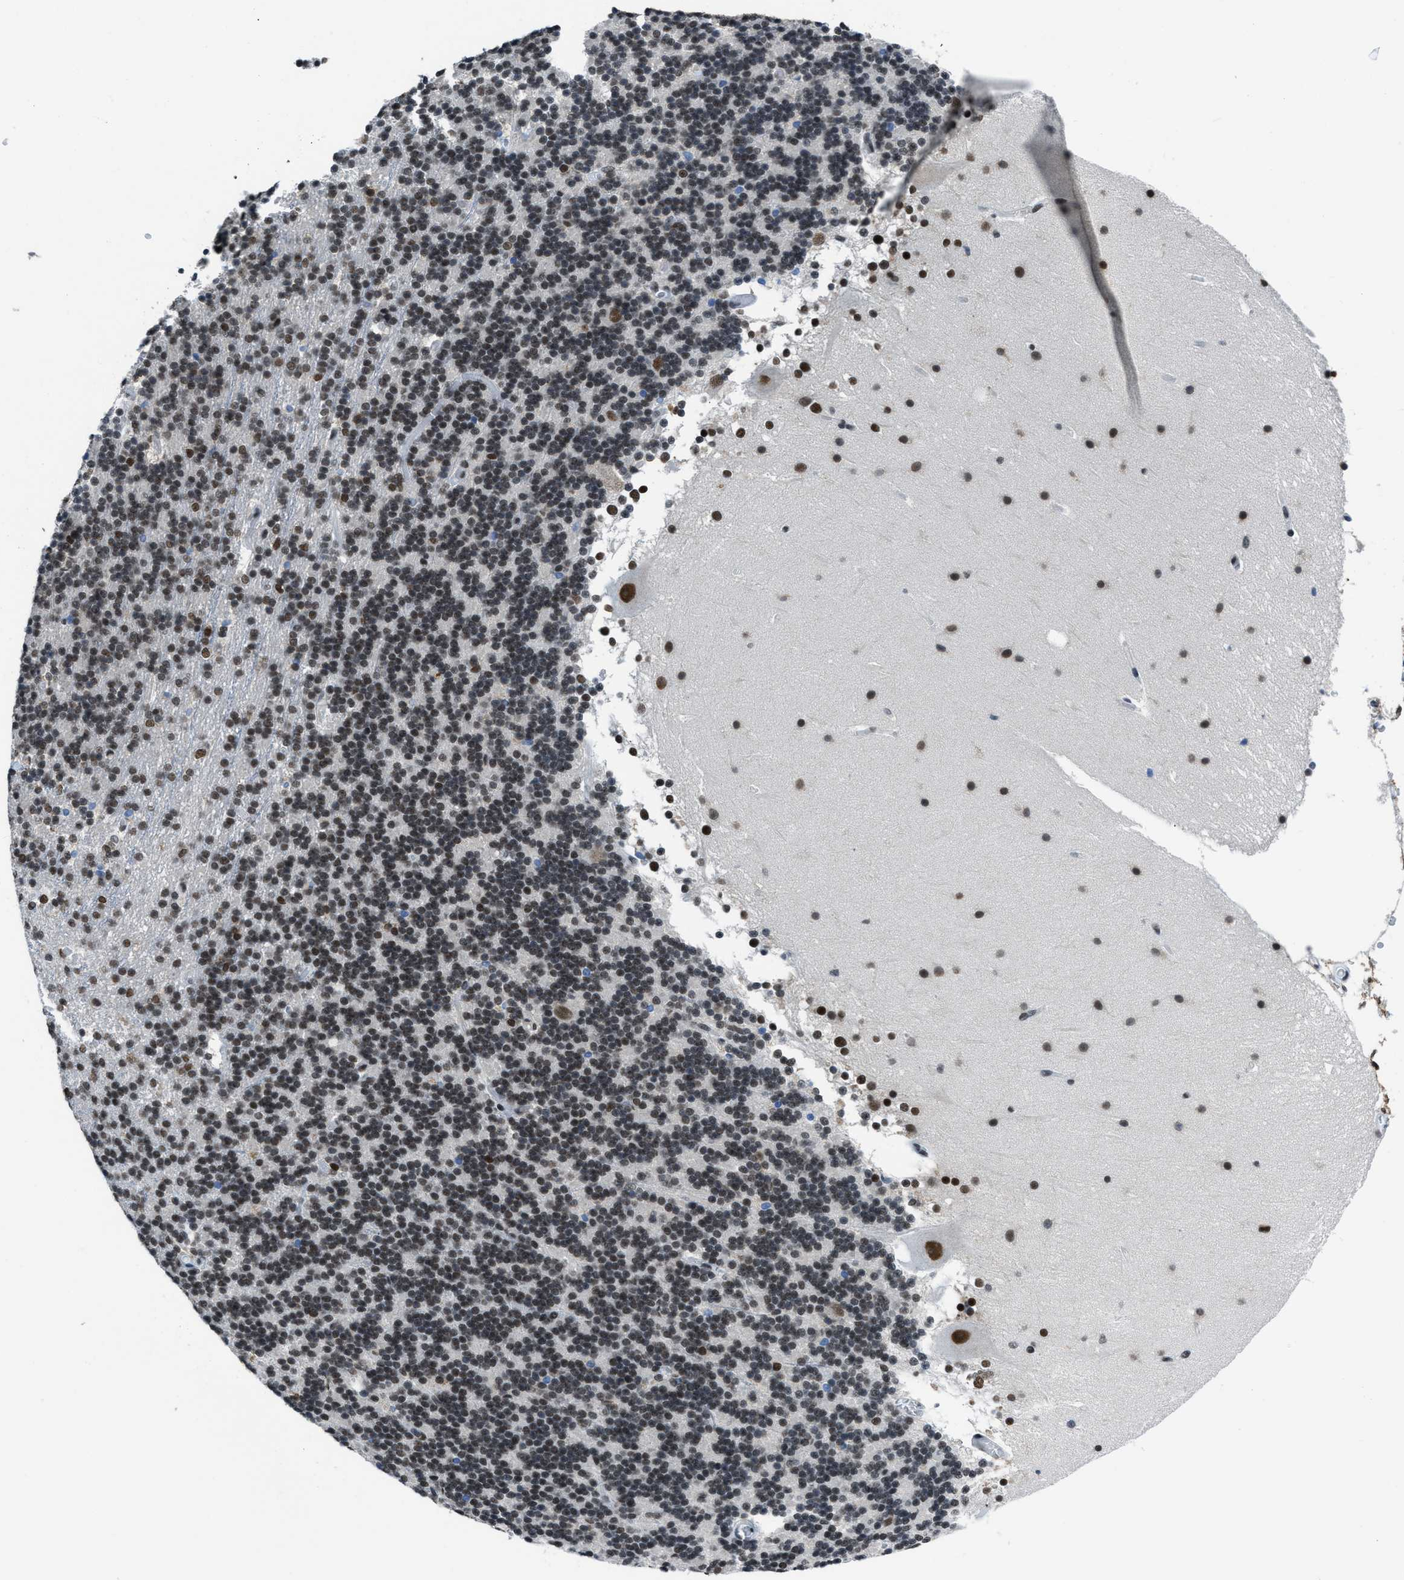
{"staining": {"intensity": "moderate", "quantity": "25%-75%", "location": "nuclear"}, "tissue": "cerebellum", "cell_type": "Cells in granular layer", "image_type": "normal", "snomed": [{"axis": "morphology", "description": "Normal tissue, NOS"}, {"axis": "topography", "description": "Cerebellum"}], "caption": "IHC micrograph of benign cerebellum stained for a protein (brown), which reveals medium levels of moderate nuclear positivity in approximately 25%-75% of cells in granular layer.", "gene": "GATAD2B", "patient": {"sex": "female", "age": 19}}